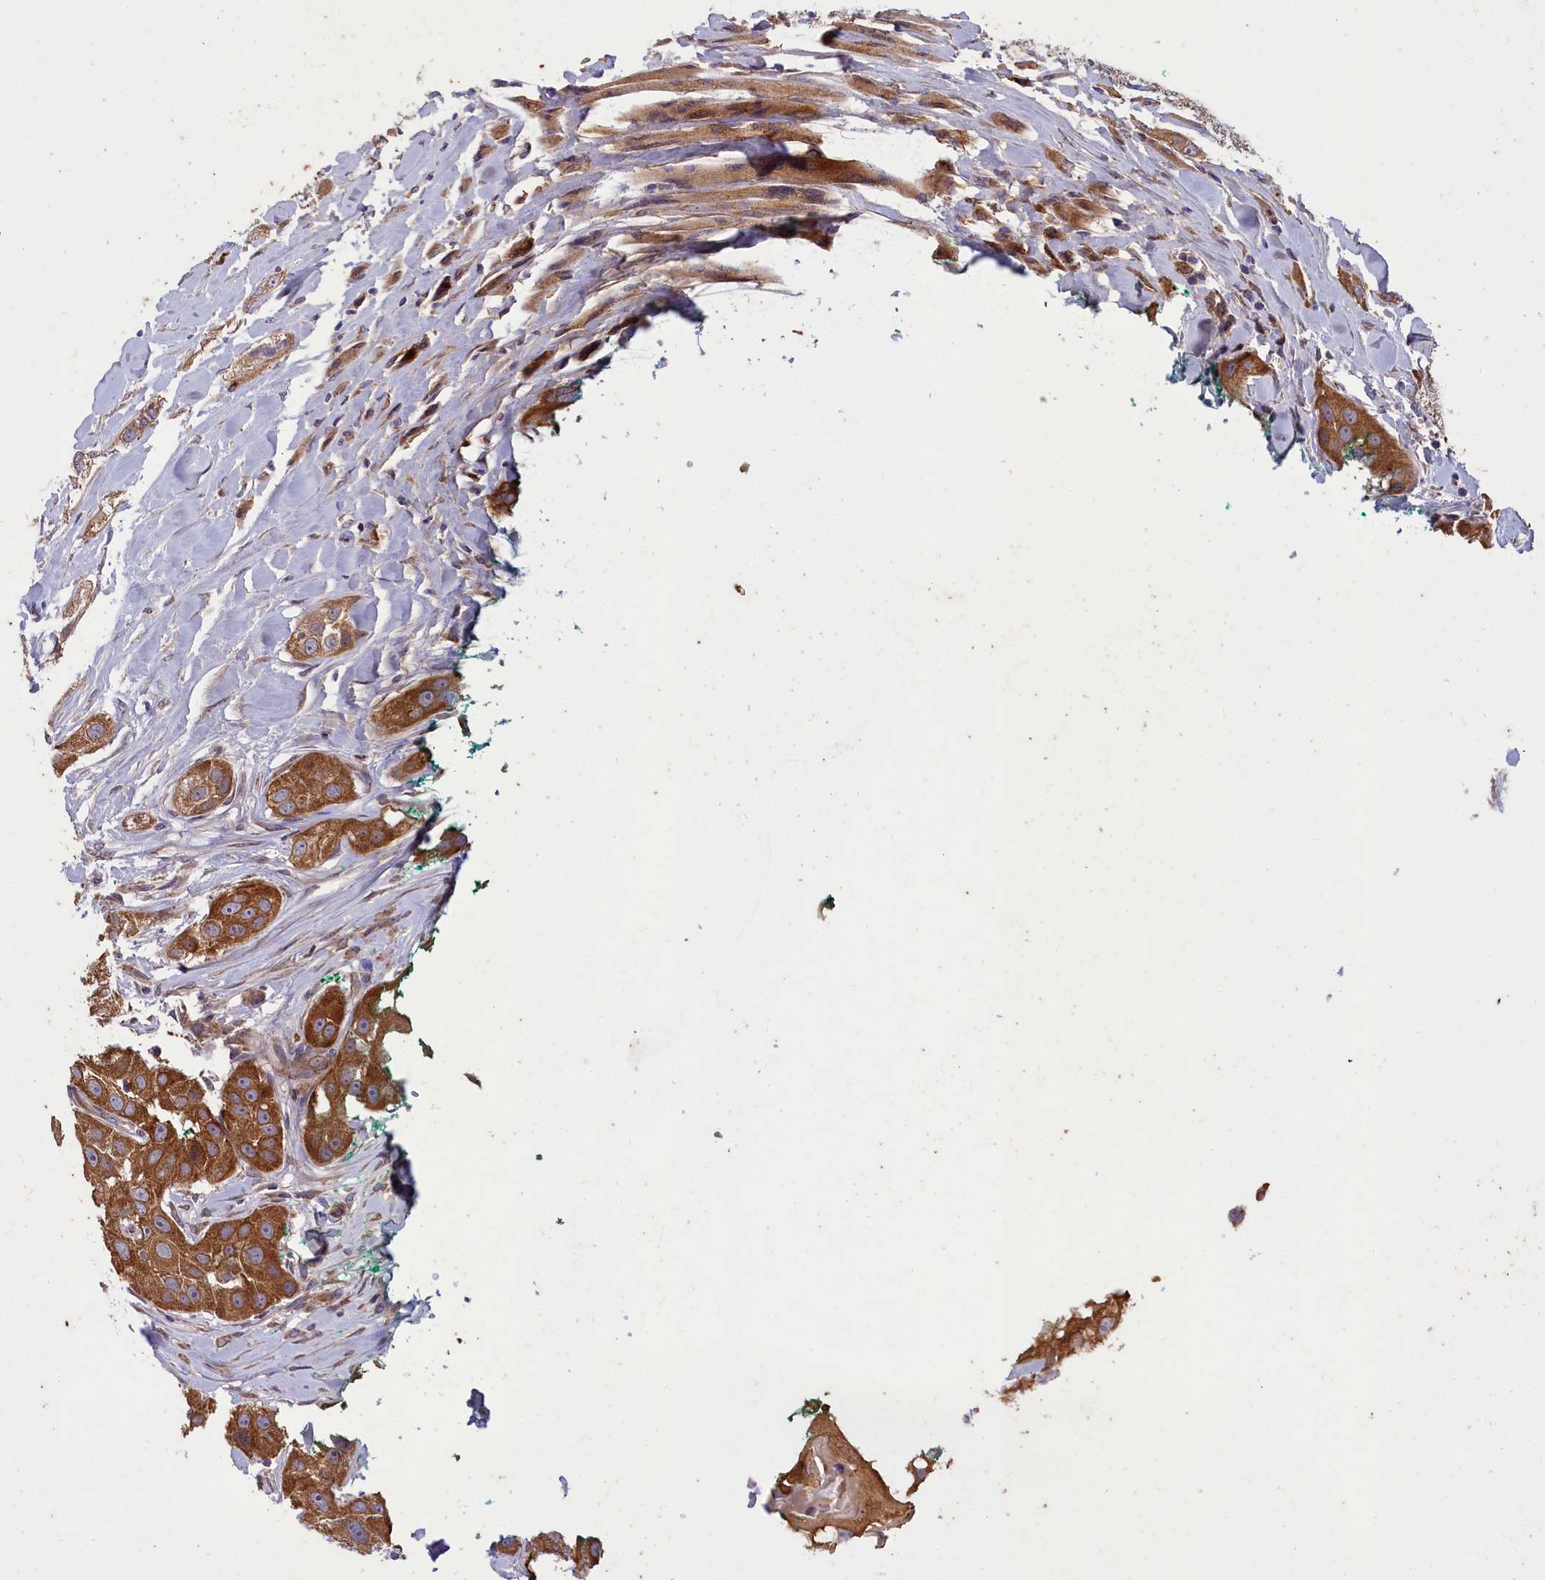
{"staining": {"intensity": "strong", "quantity": ">75%", "location": "cytoplasmic/membranous"}, "tissue": "head and neck cancer", "cell_type": "Tumor cells", "image_type": "cancer", "snomed": [{"axis": "morphology", "description": "Normal tissue, NOS"}, {"axis": "morphology", "description": "Squamous cell carcinoma, NOS"}, {"axis": "topography", "description": "Skeletal muscle"}, {"axis": "topography", "description": "Head-Neck"}], "caption": "Protein expression analysis of head and neck squamous cell carcinoma demonstrates strong cytoplasmic/membranous expression in approximately >75% of tumor cells. The protein is shown in brown color, while the nuclei are stained blue.", "gene": "ACAD8", "patient": {"sex": "male", "age": 51}}